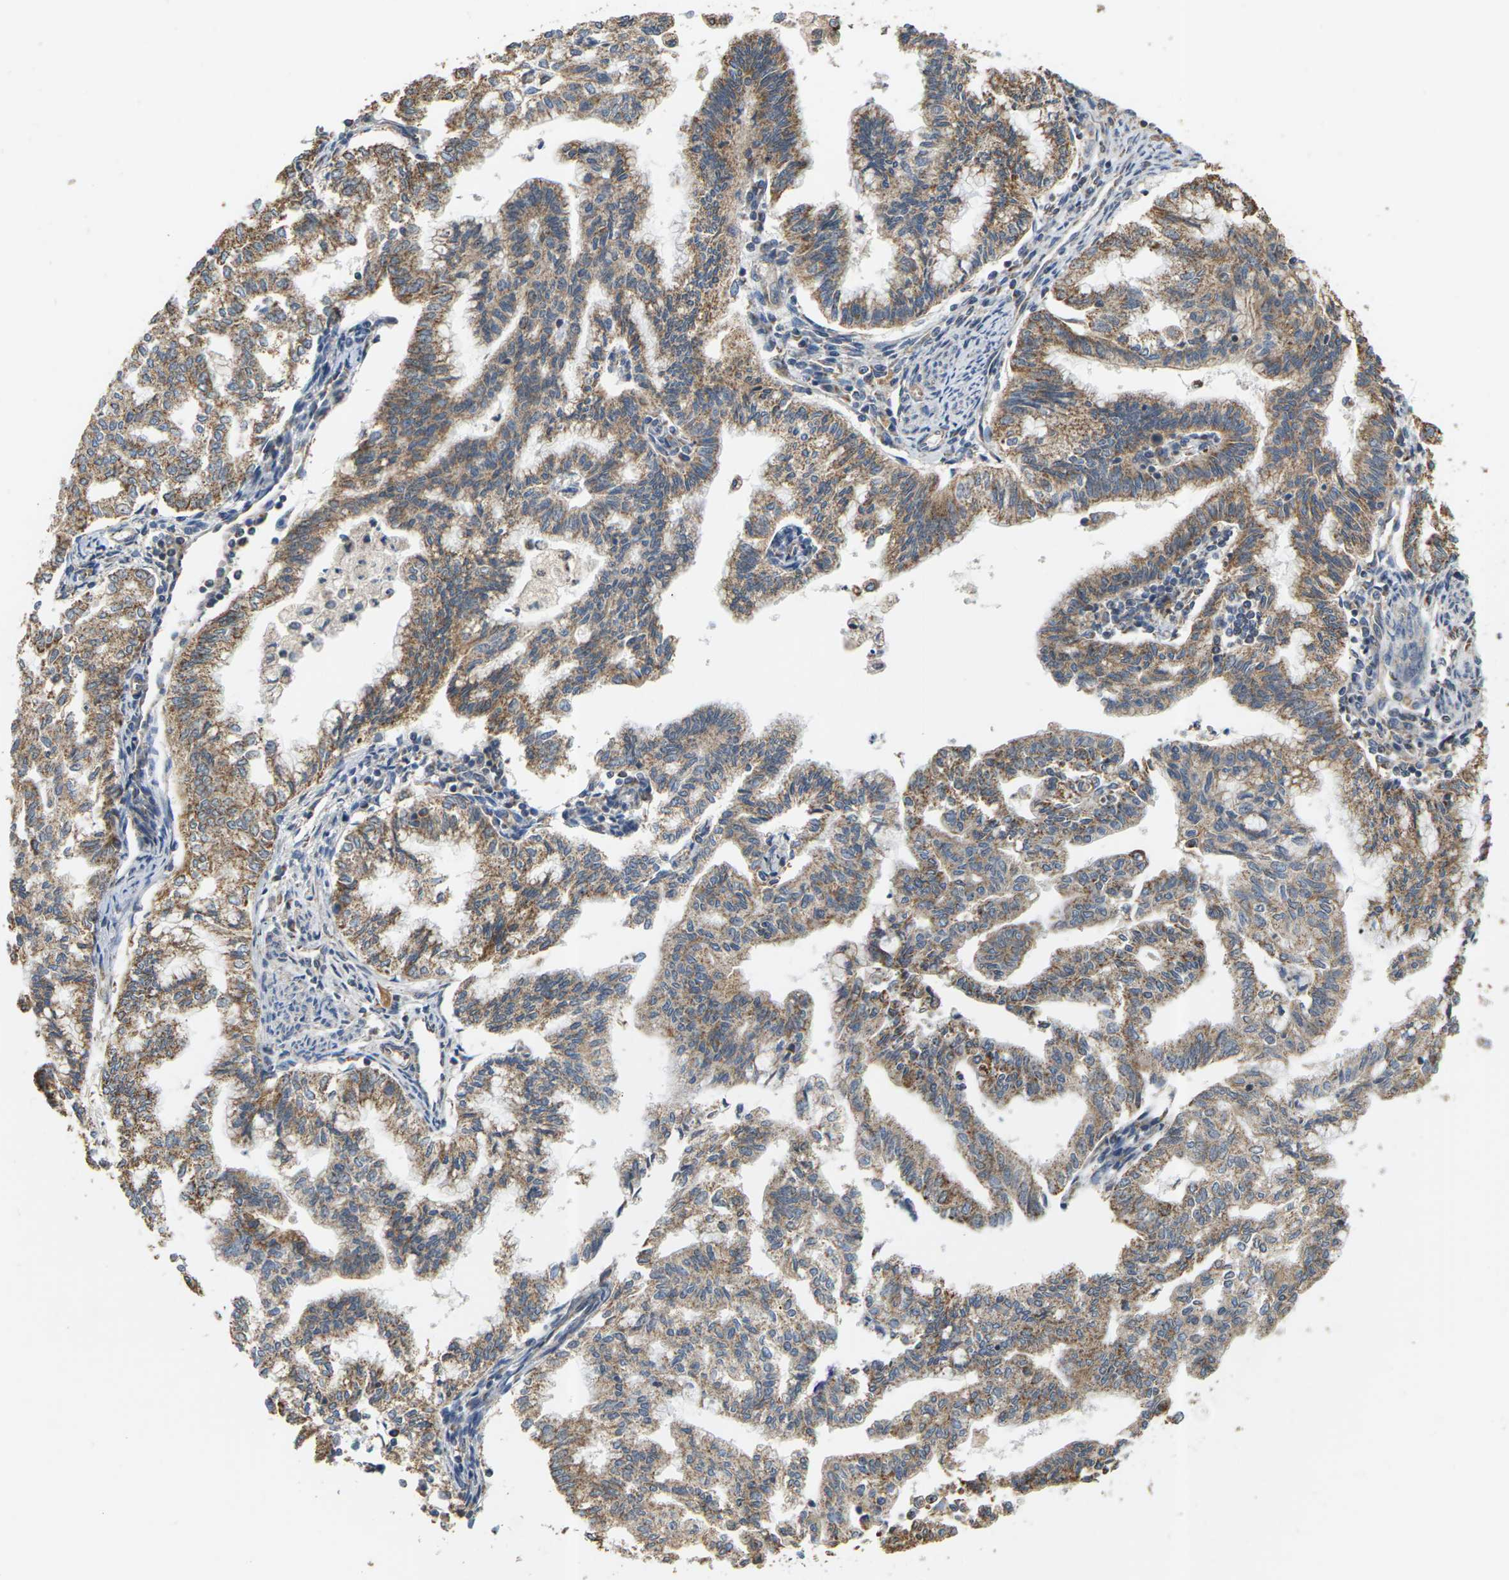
{"staining": {"intensity": "moderate", "quantity": ">75%", "location": "cytoplasmic/membranous"}, "tissue": "endometrial cancer", "cell_type": "Tumor cells", "image_type": "cancer", "snomed": [{"axis": "morphology", "description": "Adenocarcinoma, NOS"}, {"axis": "topography", "description": "Endometrium"}], "caption": "Protein expression by immunohistochemistry (IHC) reveals moderate cytoplasmic/membranous expression in approximately >75% of tumor cells in endometrial cancer (adenocarcinoma).", "gene": "PCDHB4", "patient": {"sex": "female", "age": 79}}